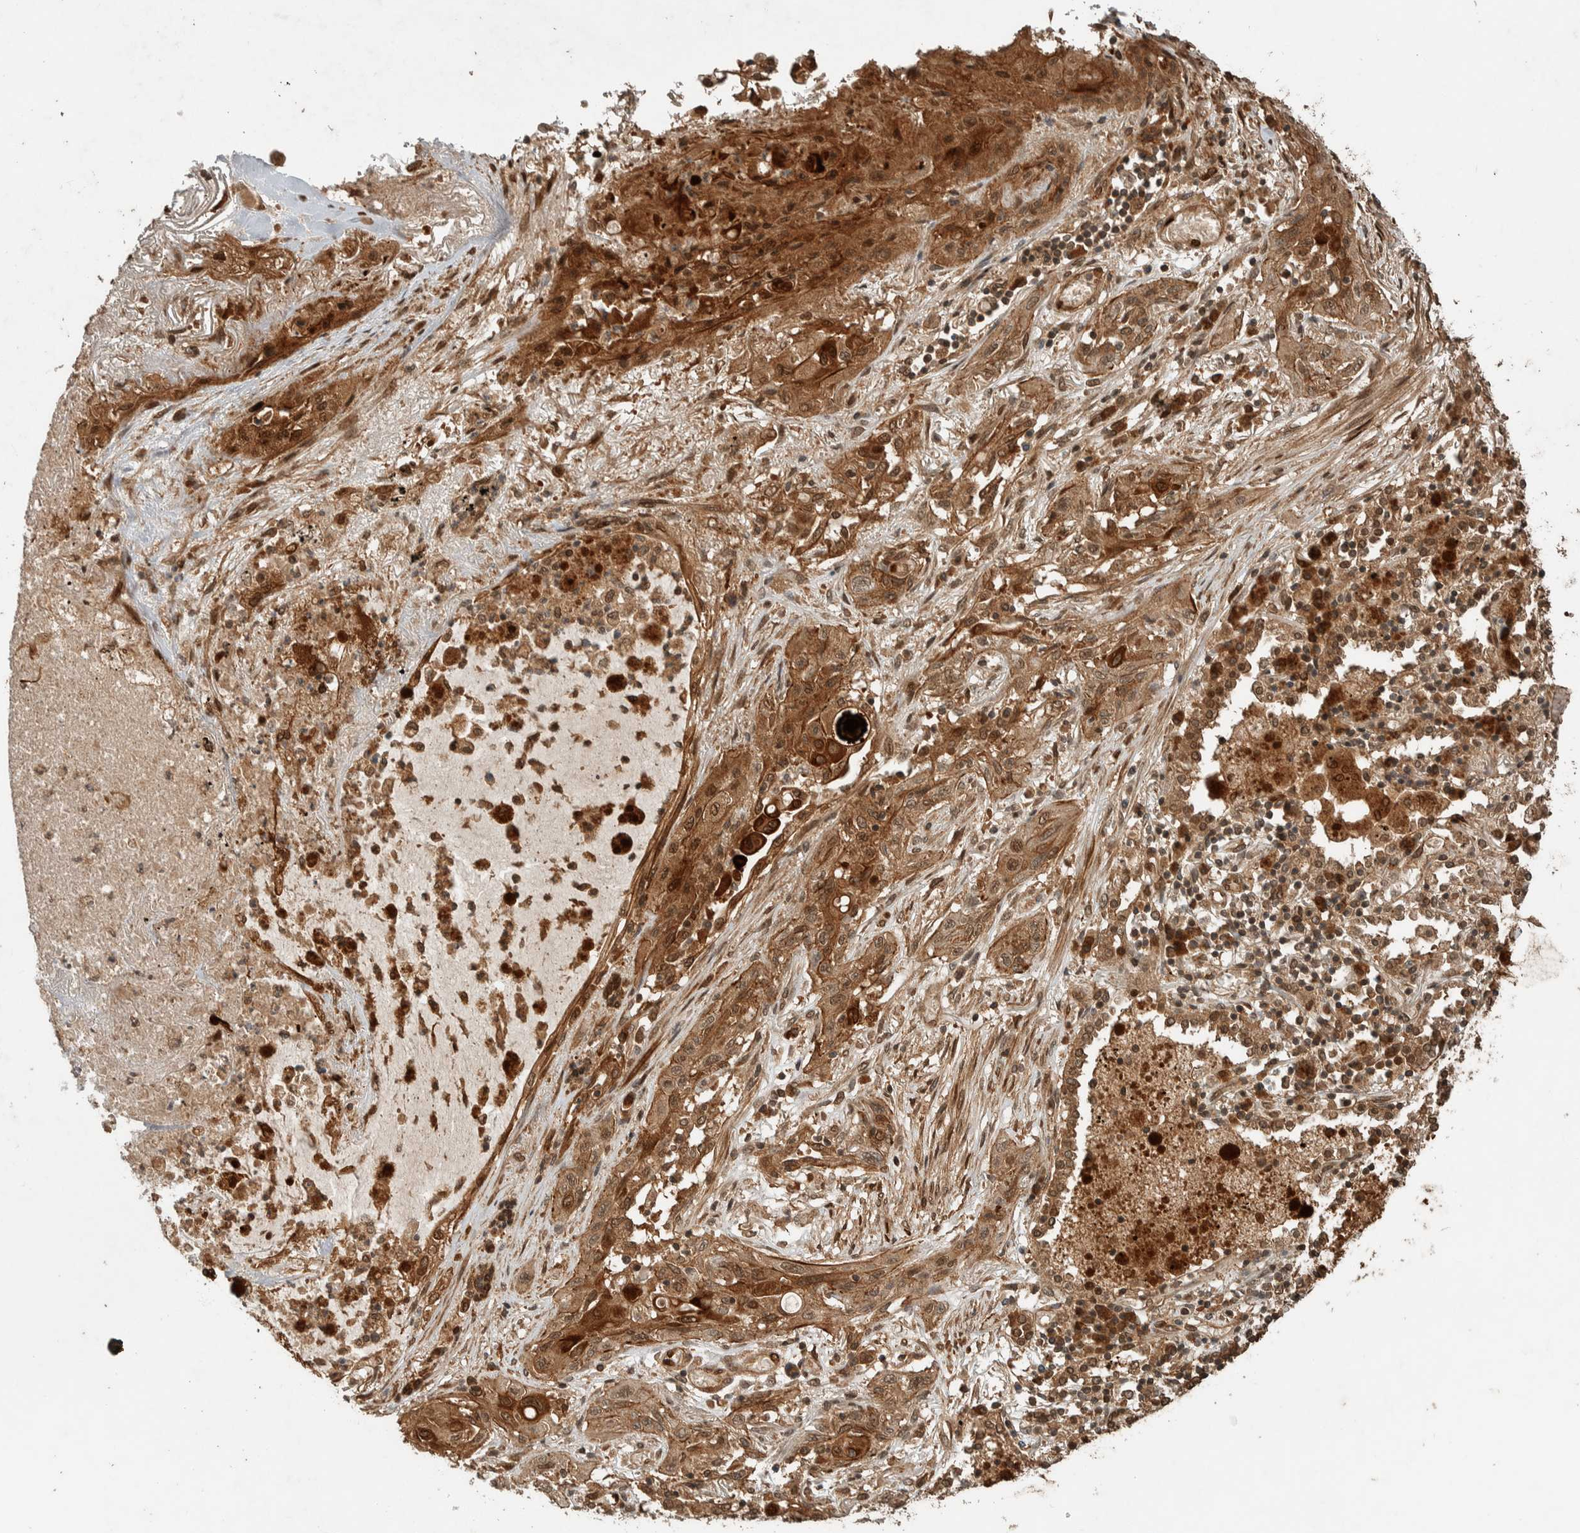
{"staining": {"intensity": "moderate", "quantity": ">75%", "location": "cytoplasmic/membranous,nuclear"}, "tissue": "lung cancer", "cell_type": "Tumor cells", "image_type": "cancer", "snomed": [{"axis": "morphology", "description": "Squamous cell carcinoma, NOS"}, {"axis": "topography", "description": "Lung"}], "caption": "High-power microscopy captured an immunohistochemistry (IHC) micrograph of squamous cell carcinoma (lung), revealing moderate cytoplasmic/membranous and nuclear expression in about >75% of tumor cells.", "gene": "CNTROB", "patient": {"sex": "female", "age": 47}}